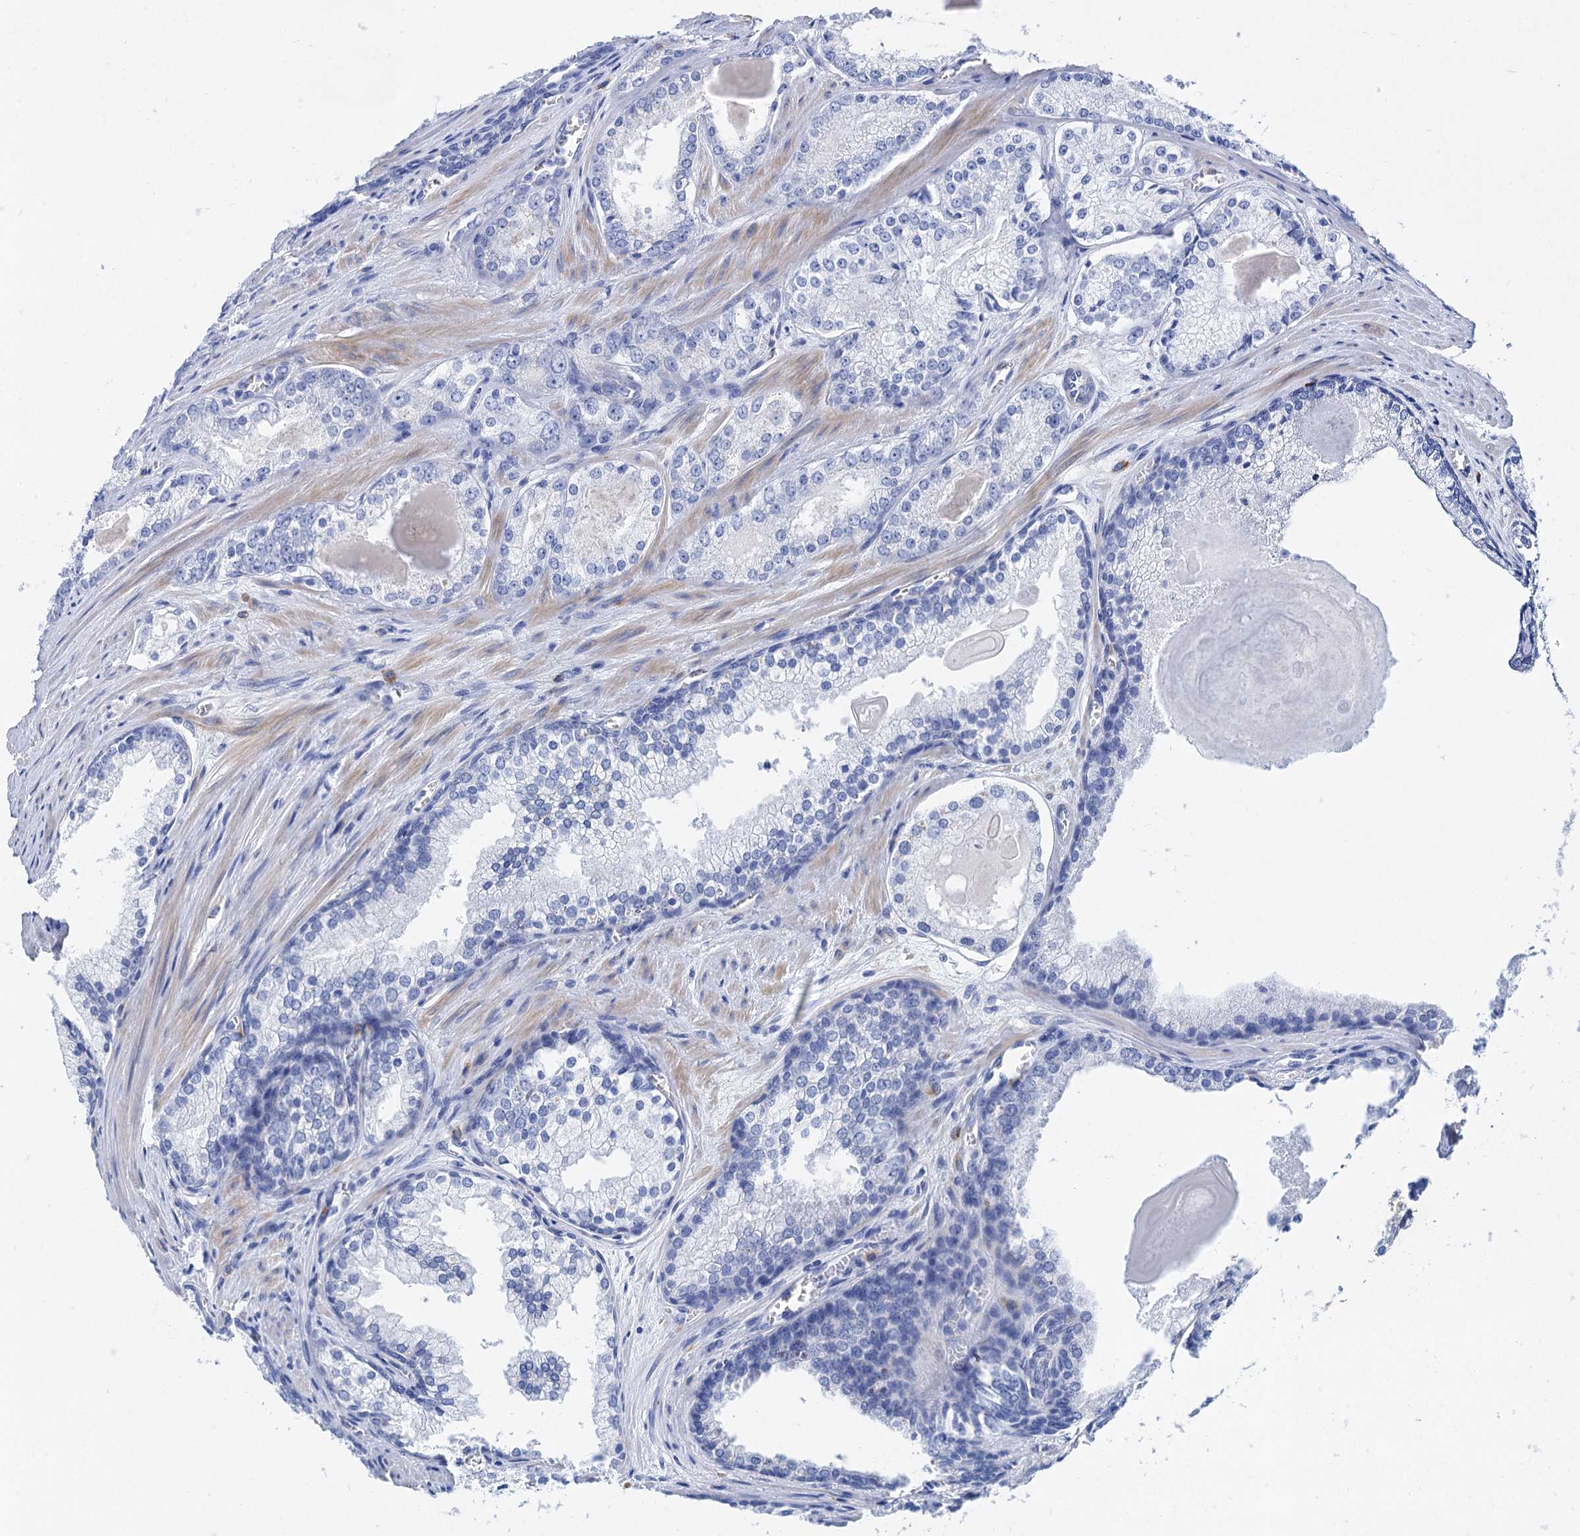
{"staining": {"intensity": "negative", "quantity": "none", "location": "none"}, "tissue": "prostate cancer", "cell_type": "Tumor cells", "image_type": "cancer", "snomed": [{"axis": "morphology", "description": "Adenocarcinoma, Low grade"}, {"axis": "topography", "description": "Prostate"}], "caption": "An image of prostate cancer (low-grade adenocarcinoma) stained for a protein shows no brown staining in tumor cells. (Stains: DAB immunohistochemistry with hematoxylin counter stain, Microscopy: brightfield microscopy at high magnification).", "gene": "NLRP10", "patient": {"sex": "male", "age": 54}}